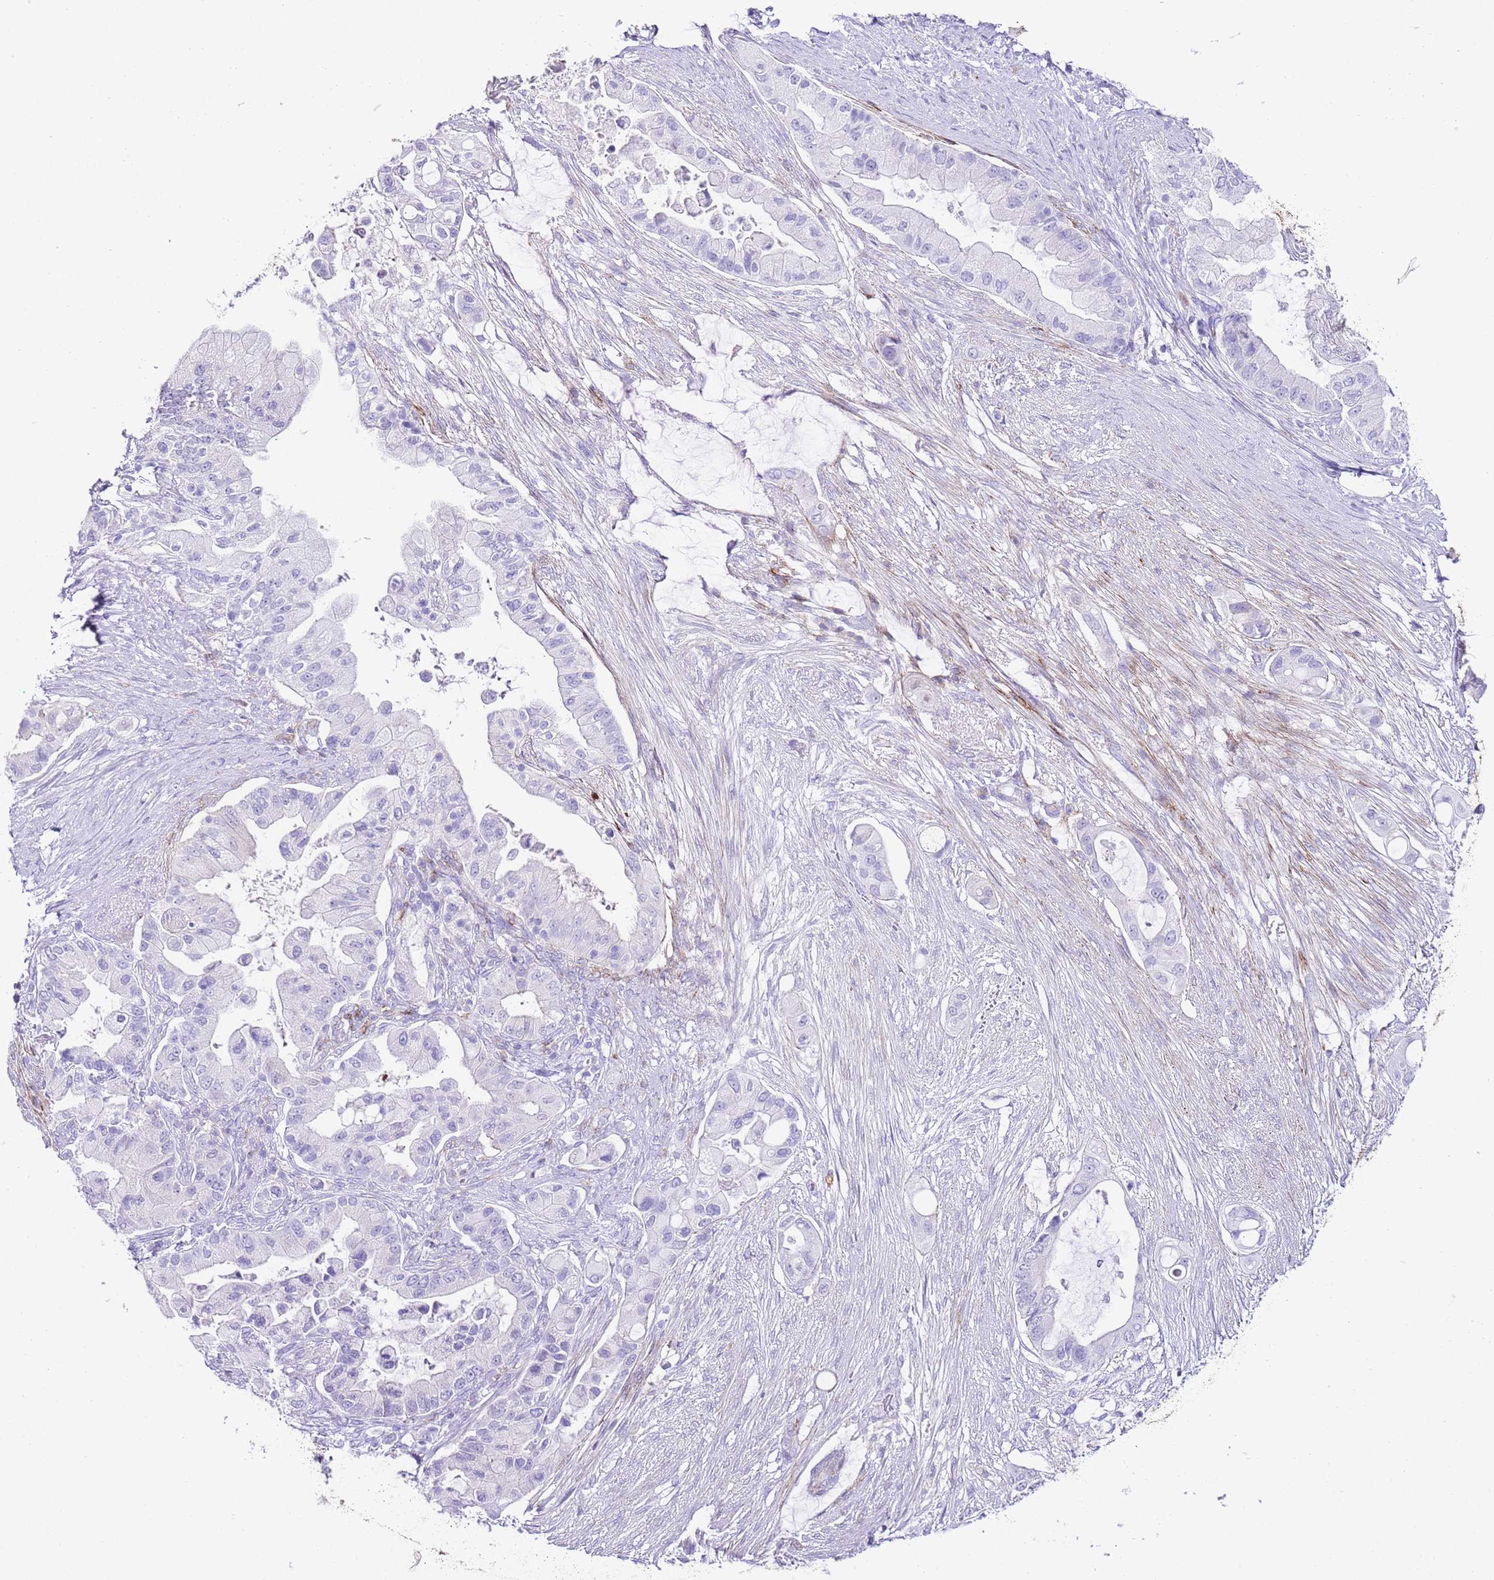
{"staining": {"intensity": "negative", "quantity": "none", "location": "none"}, "tissue": "pancreatic cancer", "cell_type": "Tumor cells", "image_type": "cancer", "snomed": [{"axis": "morphology", "description": "Adenocarcinoma, NOS"}, {"axis": "topography", "description": "Pancreas"}], "caption": "The immunohistochemistry (IHC) photomicrograph has no significant positivity in tumor cells of adenocarcinoma (pancreatic) tissue. (Stains: DAB immunohistochemistry with hematoxylin counter stain, Microscopy: brightfield microscopy at high magnification).", "gene": "ALDH3A1", "patient": {"sex": "male", "age": 57}}